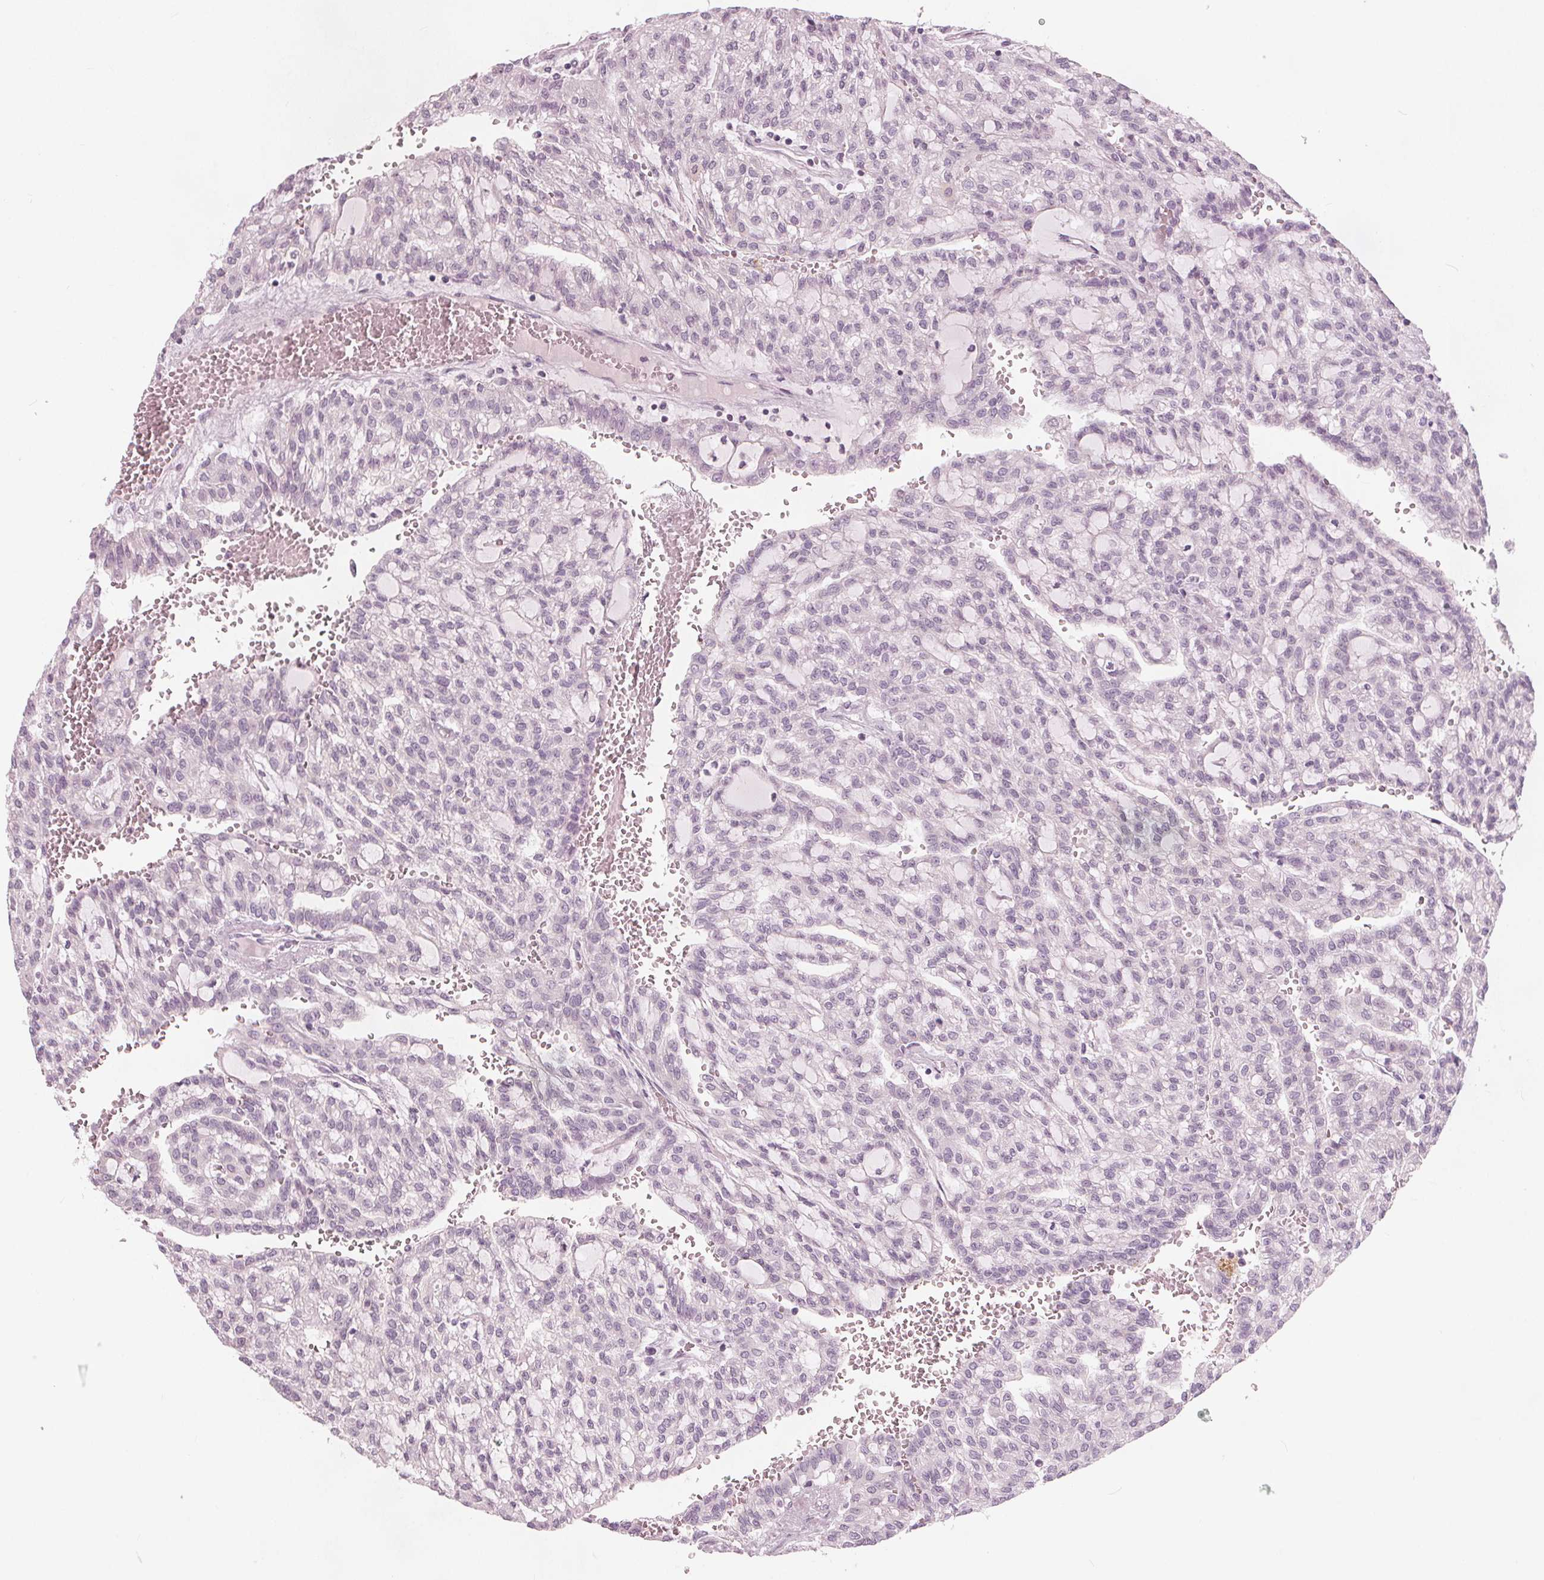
{"staining": {"intensity": "negative", "quantity": "none", "location": "none"}, "tissue": "renal cancer", "cell_type": "Tumor cells", "image_type": "cancer", "snomed": [{"axis": "morphology", "description": "Adenocarcinoma, NOS"}, {"axis": "topography", "description": "Kidney"}], "caption": "A high-resolution photomicrograph shows immunohistochemistry staining of renal cancer, which displays no significant staining in tumor cells. The staining is performed using DAB (3,3'-diaminobenzidine) brown chromogen with nuclei counter-stained in using hematoxylin.", "gene": "BRSK1", "patient": {"sex": "male", "age": 63}}